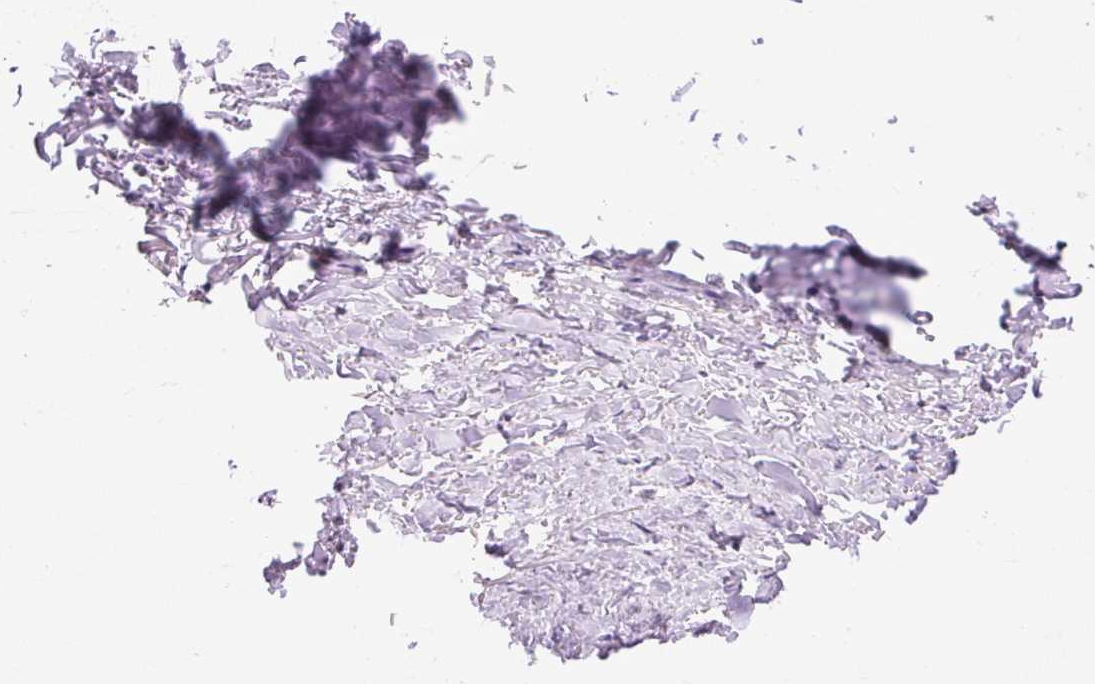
{"staining": {"intensity": "negative", "quantity": "none", "location": "none"}, "tissue": "adipose tissue", "cell_type": "Adipocytes", "image_type": "normal", "snomed": [{"axis": "morphology", "description": "Normal tissue, NOS"}, {"axis": "topography", "description": "Bronchus"}], "caption": "Adipocytes are negative for brown protein staining in unremarkable adipose tissue. (Brightfield microscopy of DAB (3,3'-diaminobenzidine) immunohistochemistry at high magnification).", "gene": "ARHGEF18", "patient": {"sex": "male", "age": 70}}